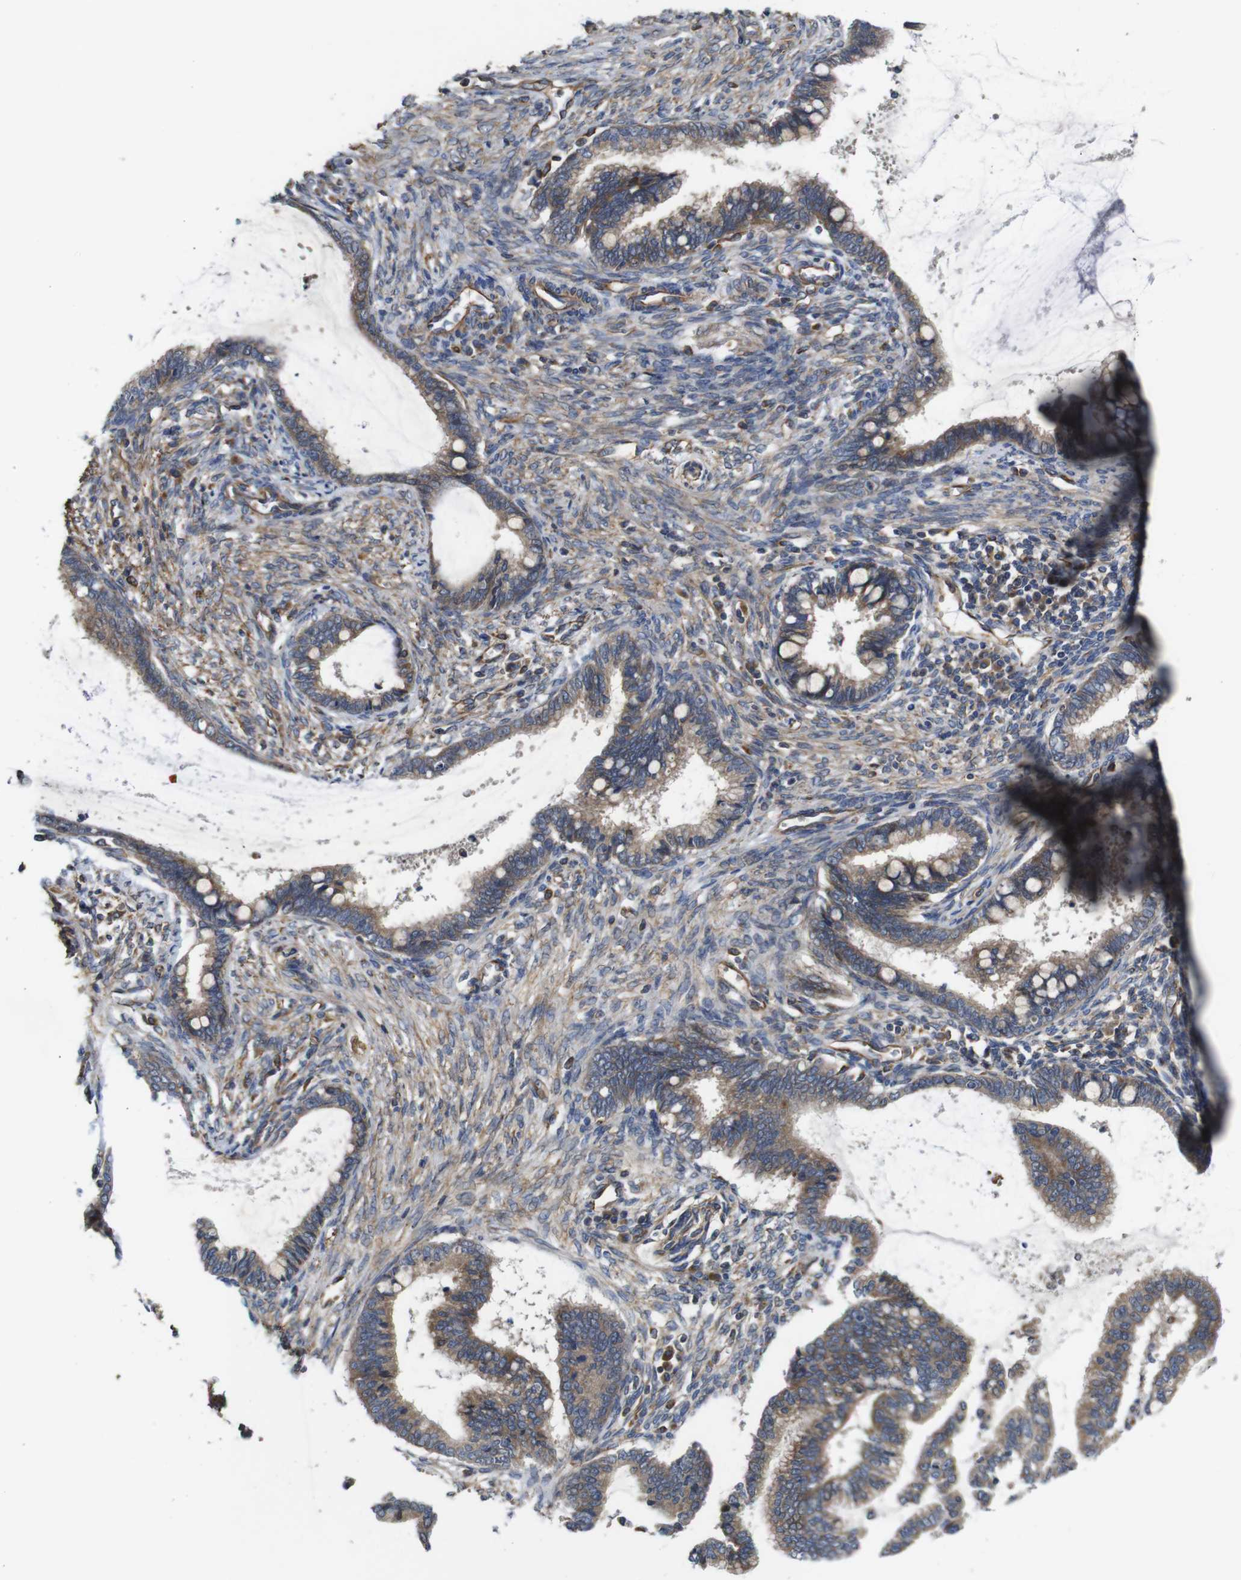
{"staining": {"intensity": "weak", "quantity": ">75%", "location": "cytoplasmic/membranous"}, "tissue": "cervical cancer", "cell_type": "Tumor cells", "image_type": "cancer", "snomed": [{"axis": "morphology", "description": "Adenocarcinoma, NOS"}, {"axis": "topography", "description": "Cervix"}], "caption": "The immunohistochemical stain labels weak cytoplasmic/membranous positivity in tumor cells of cervical cancer (adenocarcinoma) tissue.", "gene": "POMK", "patient": {"sex": "female", "age": 44}}